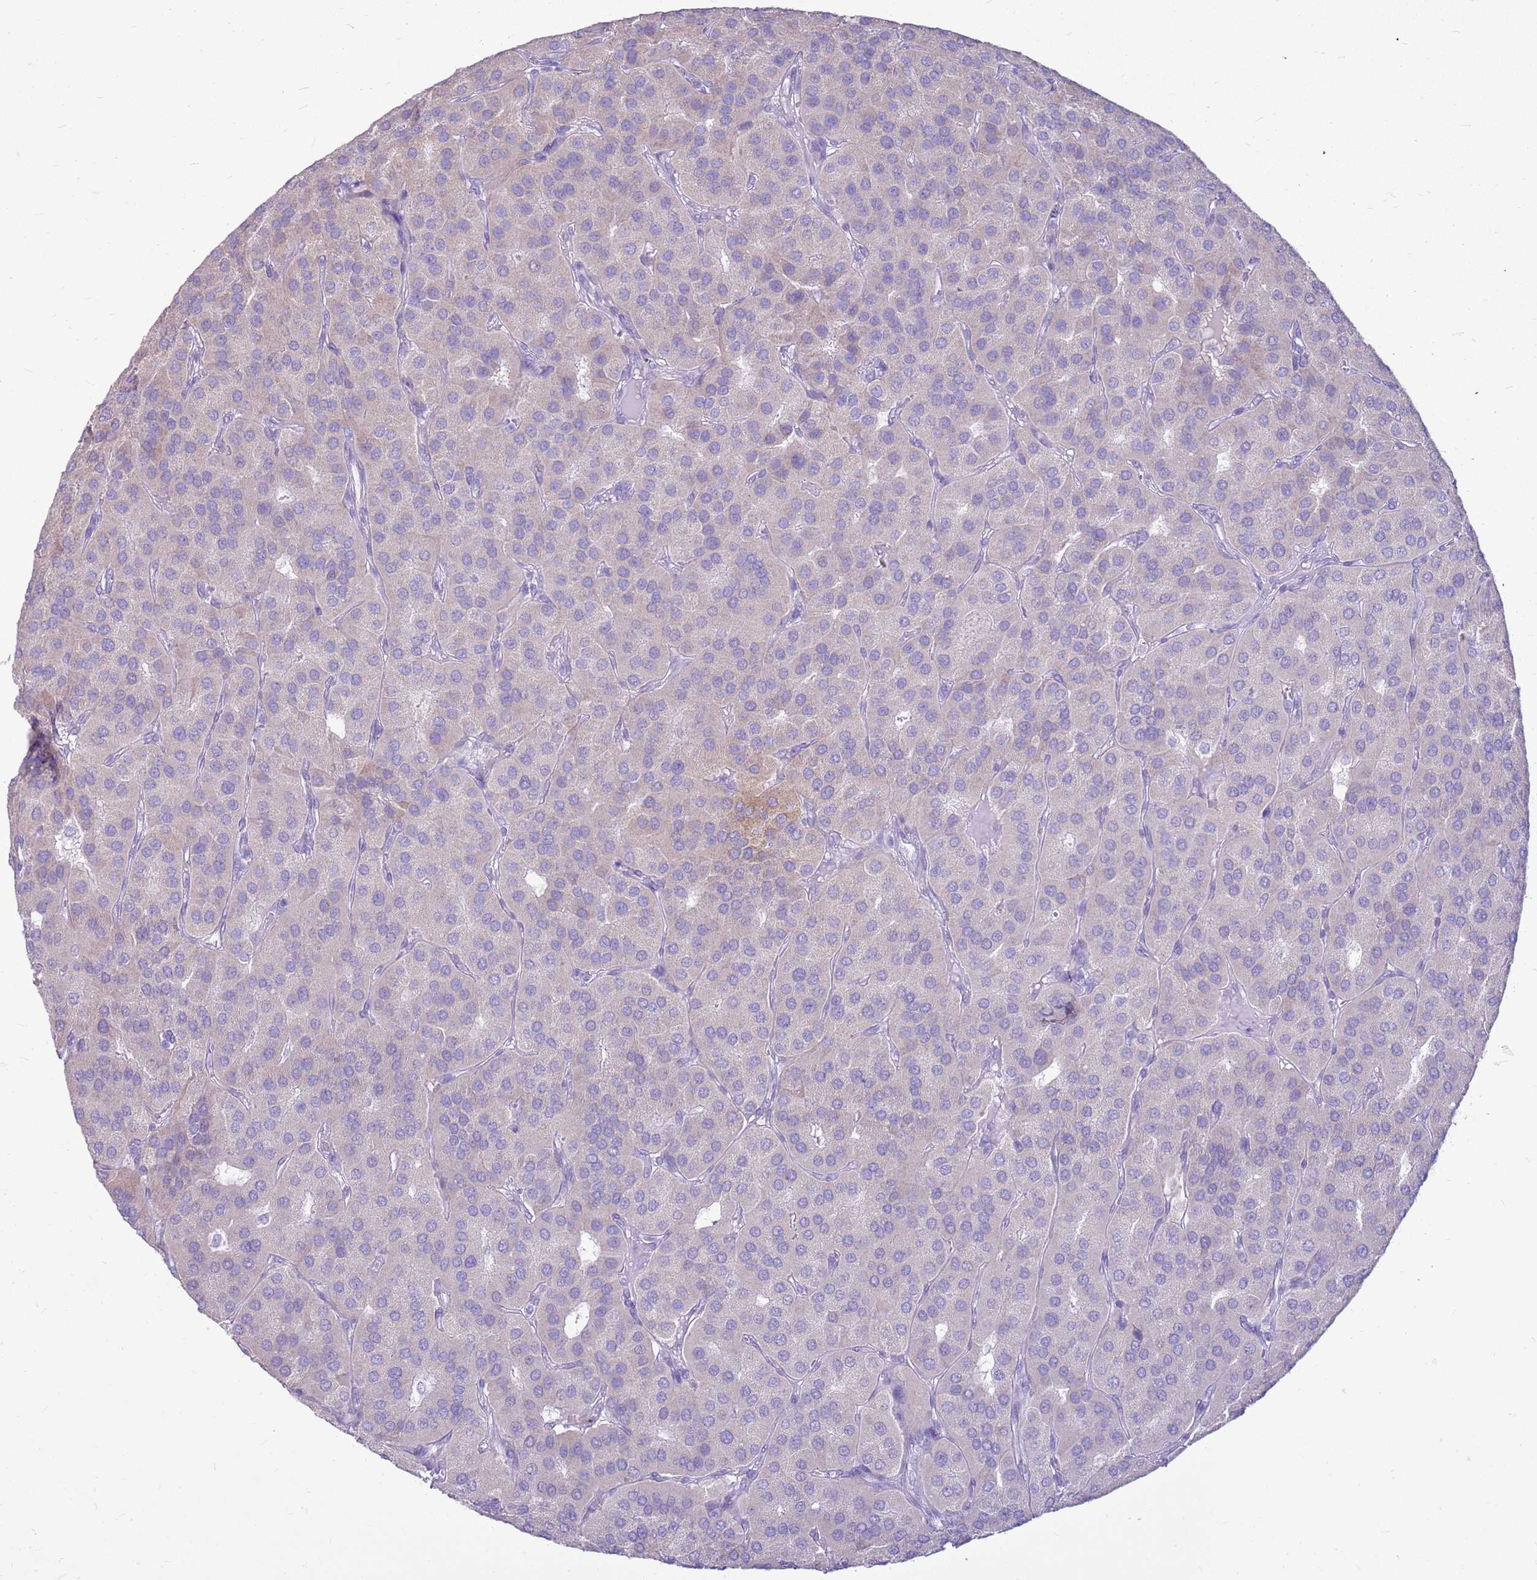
{"staining": {"intensity": "negative", "quantity": "none", "location": "none"}, "tissue": "parathyroid gland", "cell_type": "Glandular cells", "image_type": "normal", "snomed": [{"axis": "morphology", "description": "Normal tissue, NOS"}, {"axis": "morphology", "description": "Adenoma, NOS"}, {"axis": "topography", "description": "Parathyroid gland"}], "caption": "Parathyroid gland stained for a protein using IHC exhibits no staining glandular cells.", "gene": "FABP2", "patient": {"sex": "female", "age": 86}}